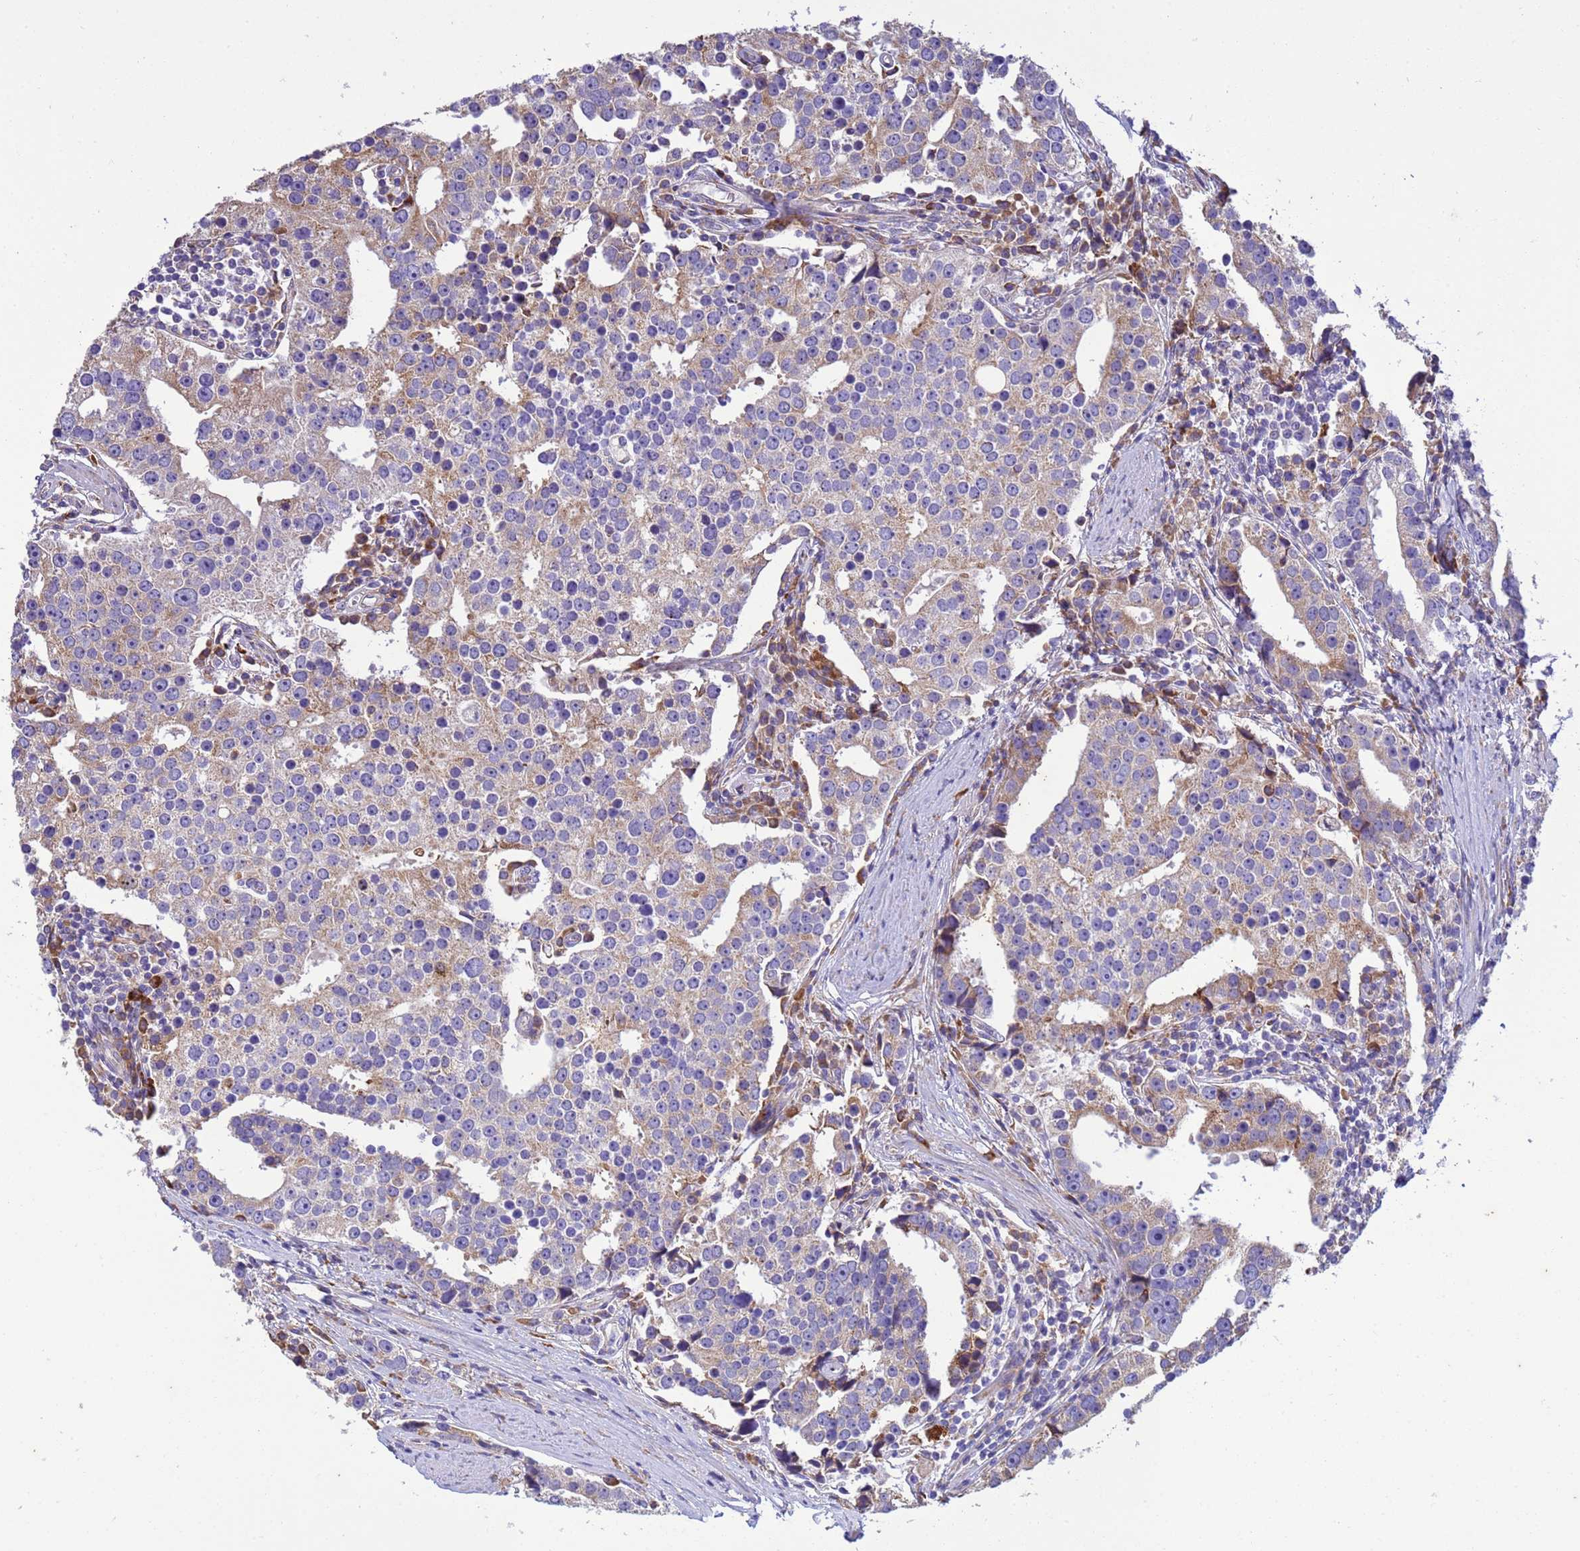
{"staining": {"intensity": "moderate", "quantity": "<25%", "location": "cytoplasmic/membranous"}, "tissue": "prostate cancer", "cell_type": "Tumor cells", "image_type": "cancer", "snomed": [{"axis": "morphology", "description": "Adenocarcinoma, High grade"}, {"axis": "topography", "description": "Prostate"}], "caption": "Brown immunohistochemical staining in human prostate cancer reveals moderate cytoplasmic/membranous positivity in about <25% of tumor cells.", "gene": "THAP5", "patient": {"sex": "male", "age": 71}}